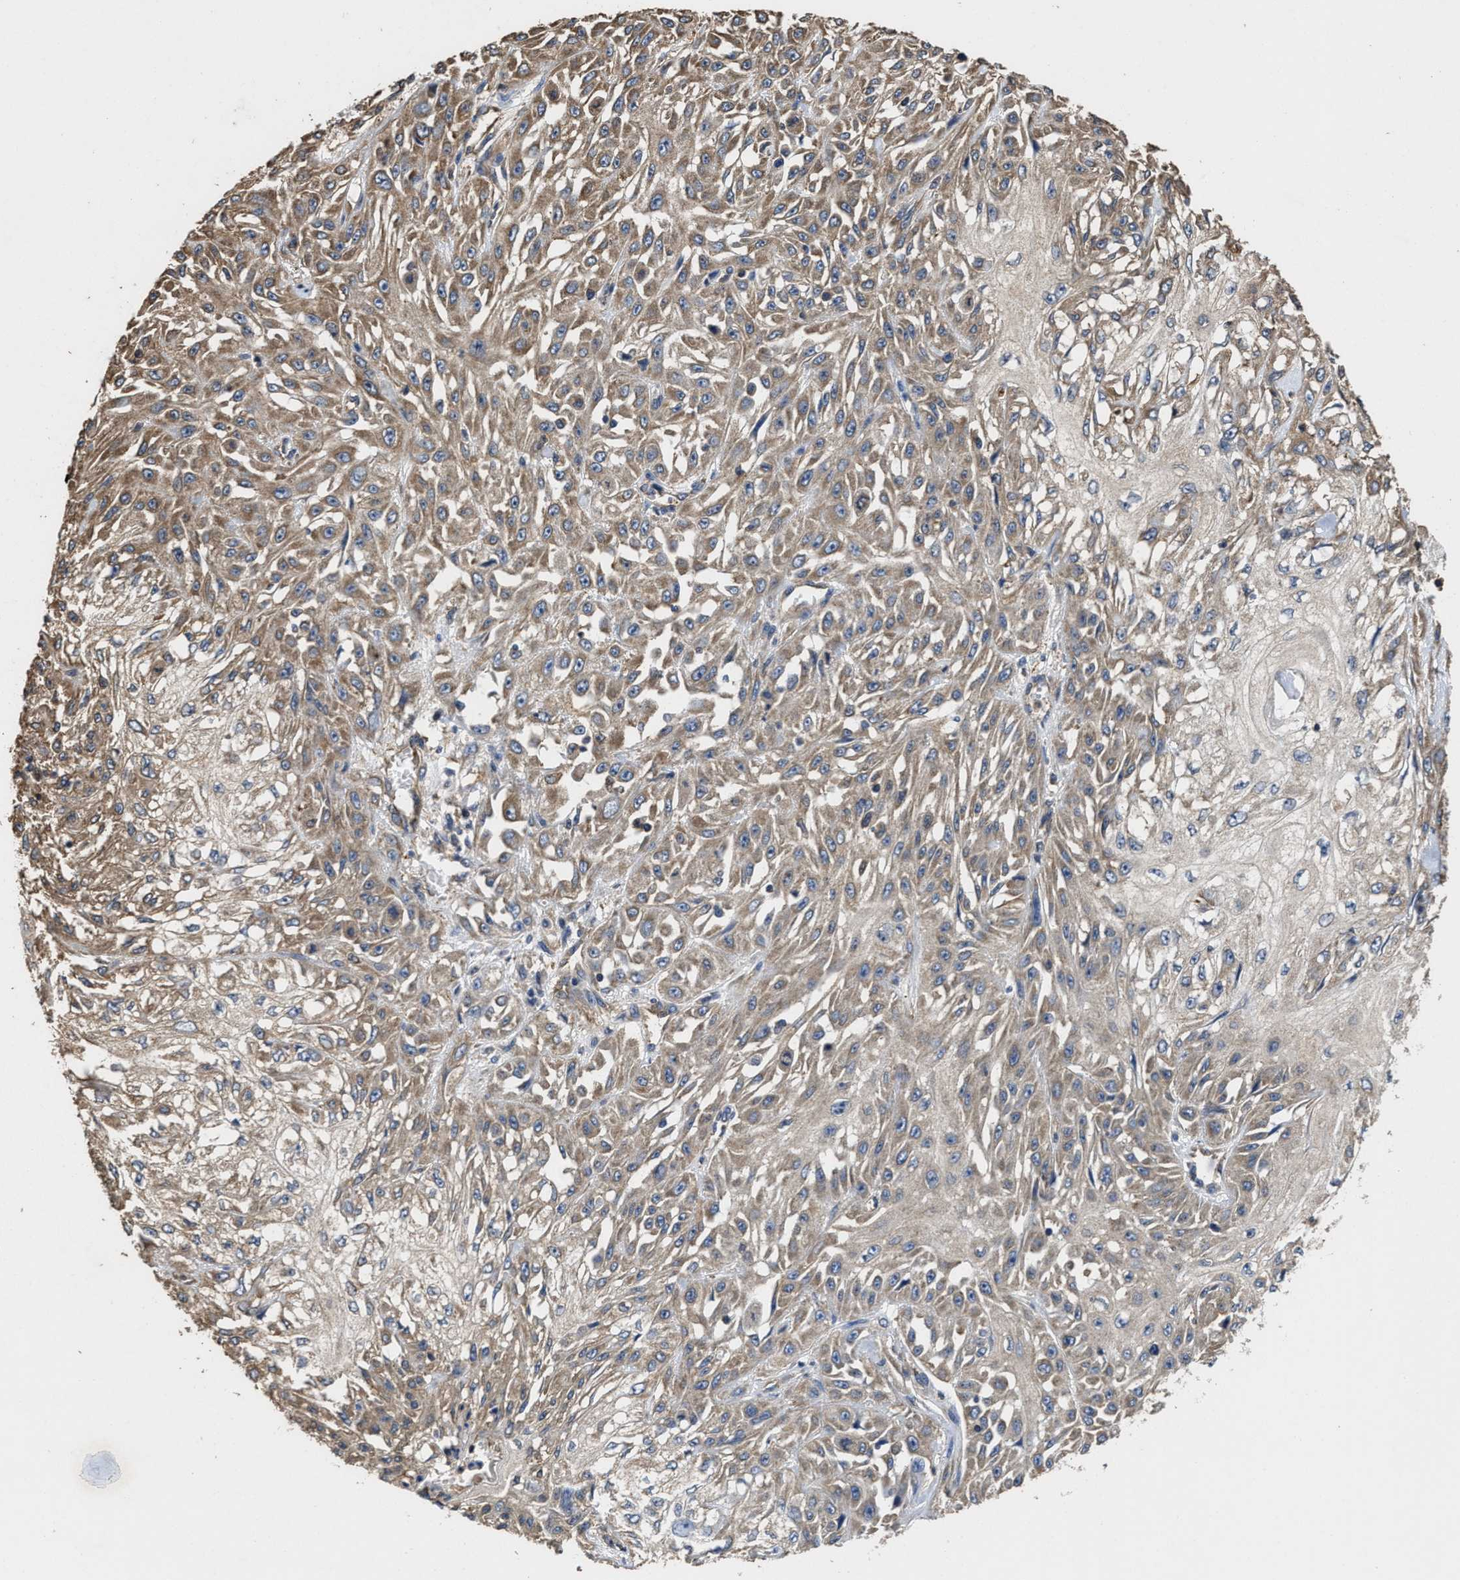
{"staining": {"intensity": "moderate", "quantity": ">75%", "location": "cytoplasmic/membranous"}, "tissue": "skin cancer", "cell_type": "Tumor cells", "image_type": "cancer", "snomed": [{"axis": "morphology", "description": "Squamous cell carcinoma, NOS"}, {"axis": "morphology", "description": "Squamous cell carcinoma, metastatic, NOS"}, {"axis": "topography", "description": "Skin"}, {"axis": "topography", "description": "Lymph node"}], "caption": "This image shows IHC staining of human skin cancer, with medium moderate cytoplasmic/membranous expression in about >75% of tumor cells.", "gene": "SFXN4", "patient": {"sex": "male", "age": 75}}